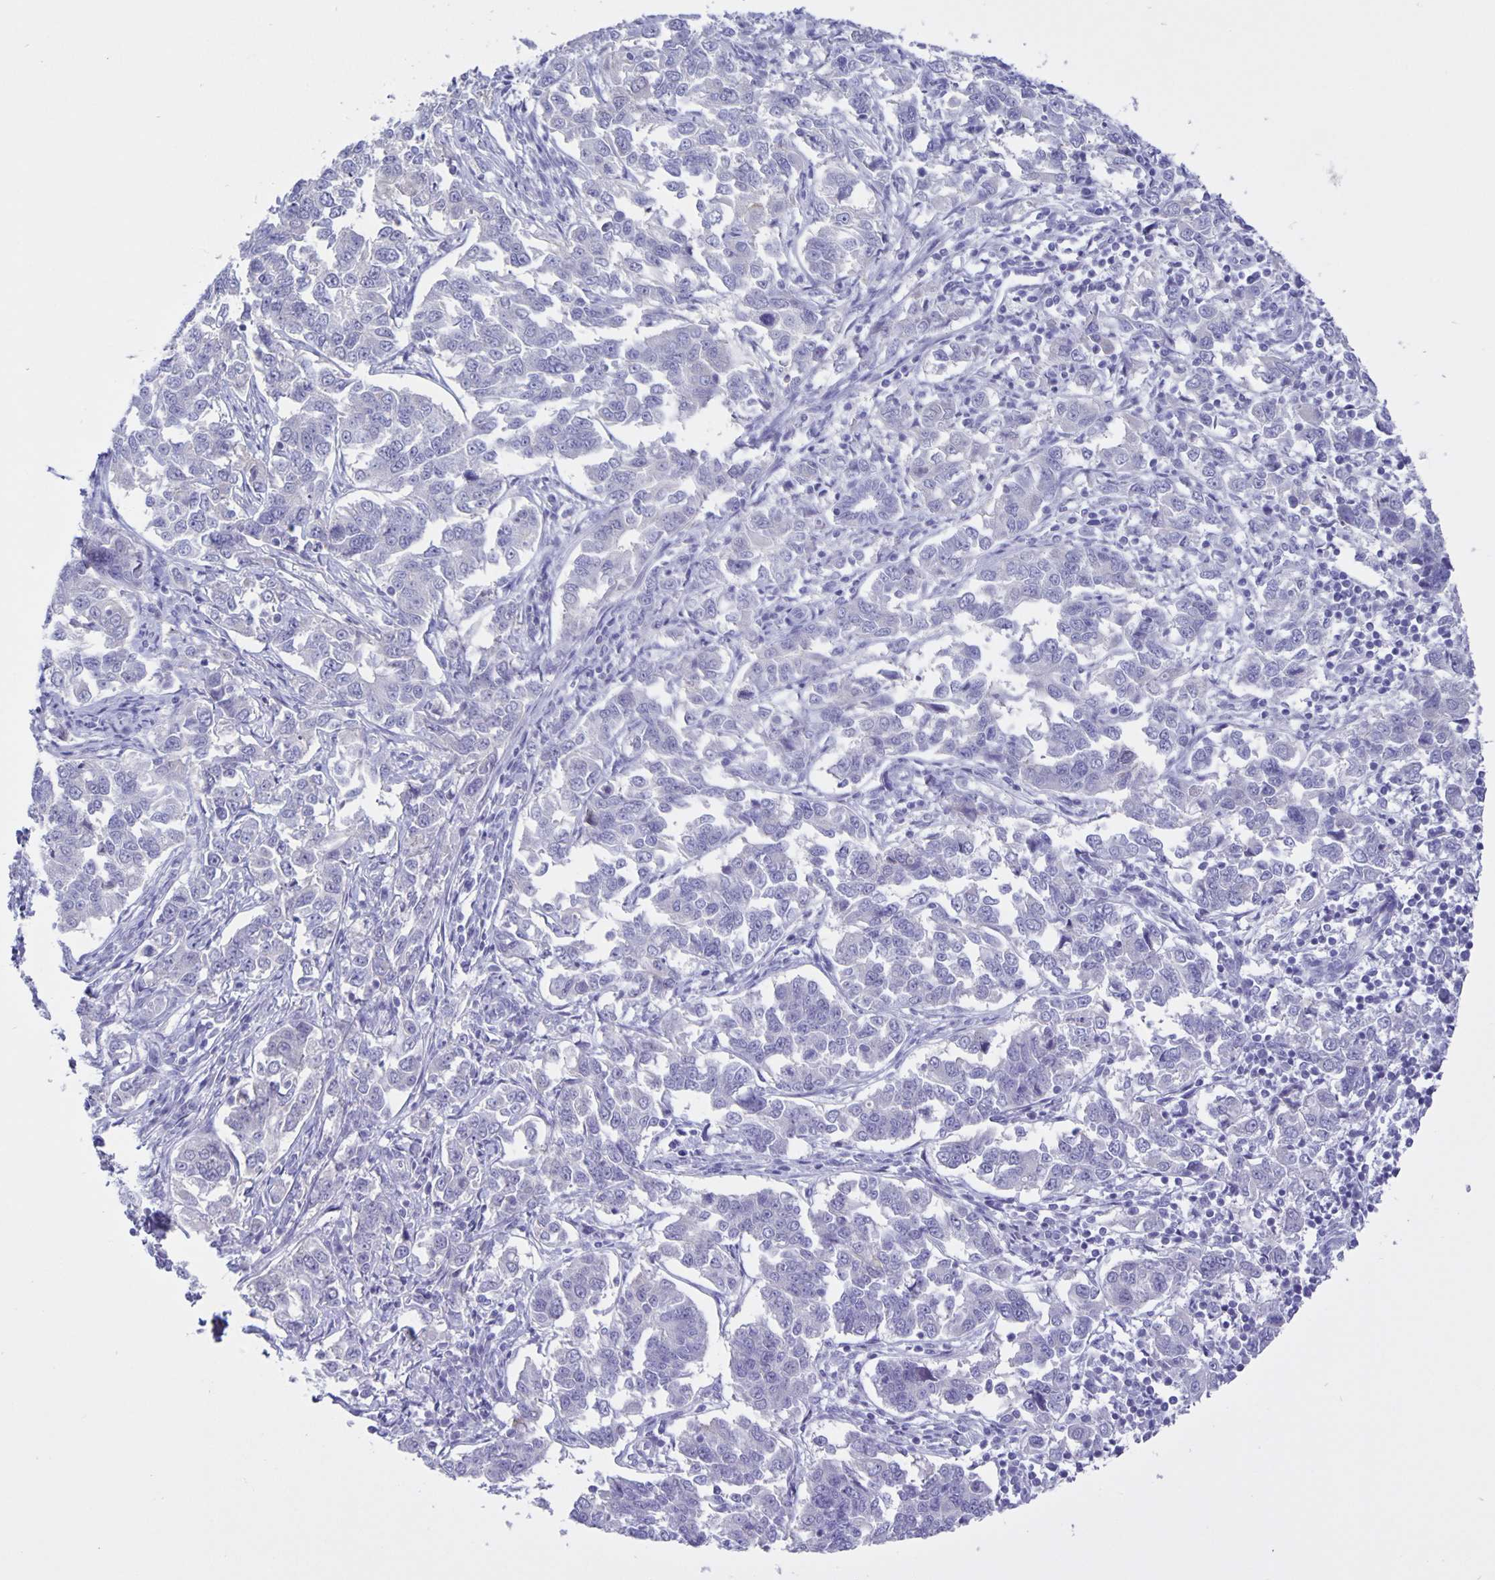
{"staining": {"intensity": "negative", "quantity": "none", "location": "none"}, "tissue": "endometrial cancer", "cell_type": "Tumor cells", "image_type": "cancer", "snomed": [{"axis": "morphology", "description": "Adenocarcinoma, NOS"}, {"axis": "topography", "description": "Endometrium"}], "caption": "IHC micrograph of endometrial cancer (adenocarcinoma) stained for a protein (brown), which reveals no positivity in tumor cells.", "gene": "ERMN", "patient": {"sex": "female", "age": 43}}